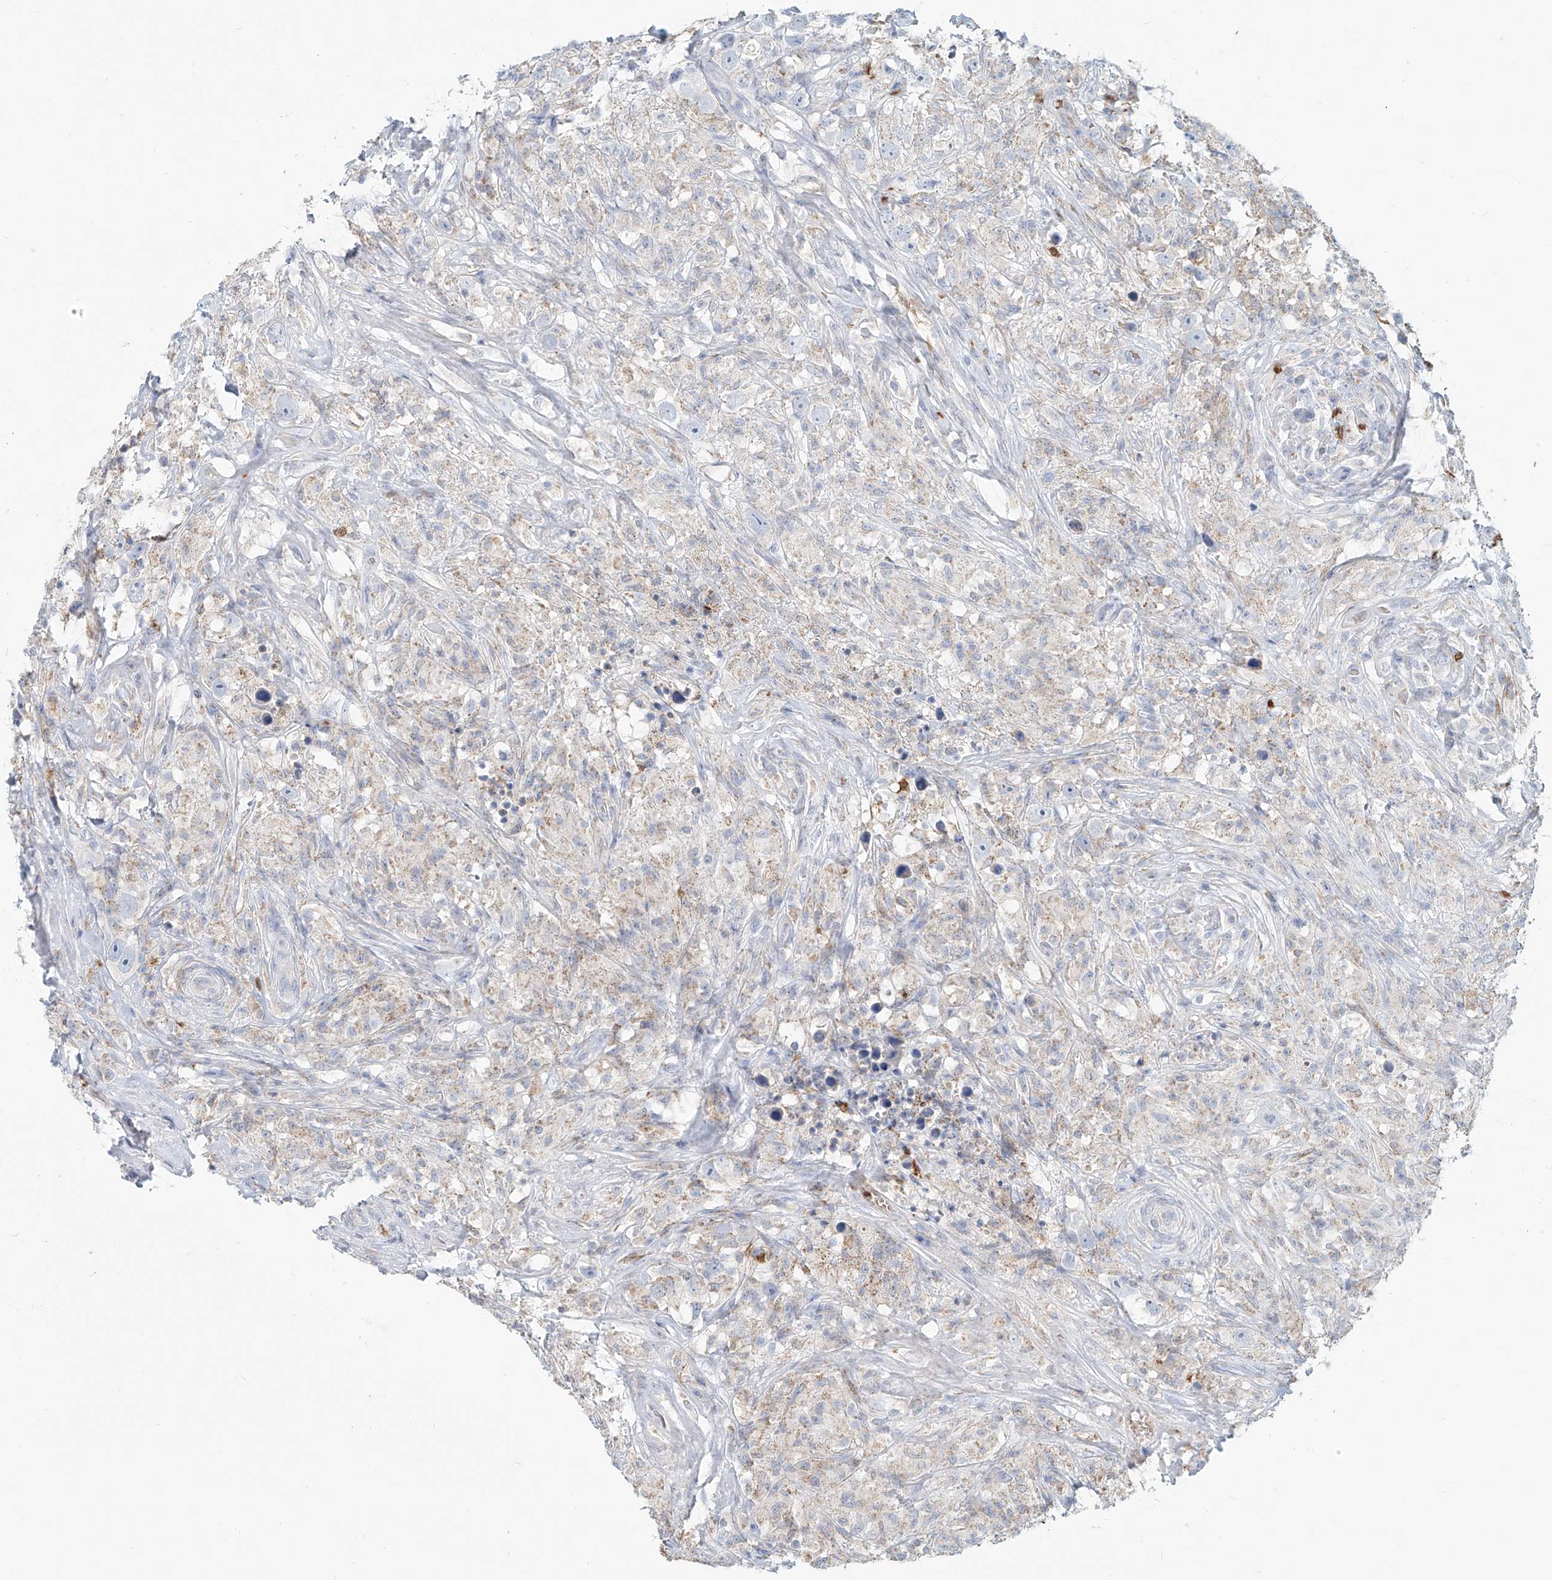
{"staining": {"intensity": "negative", "quantity": "none", "location": "none"}, "tissue": "testis cancer", "cell_type": "Tumor cells", "image_type": "cancer", "snomed": [{"axis": "morphology", "description": "Seminoma, NOS"}, {"axis": "topography", "description": "Testis"}], "caption": "IHC histopathology image of neoplastic tissue: testis seminoma stained with DAB (3,3'-diaminobenzidine) displays no significant protein staining in tumor cells.", "gene": "PTPRA", "patient": {"sex": "male", "age": 49}}